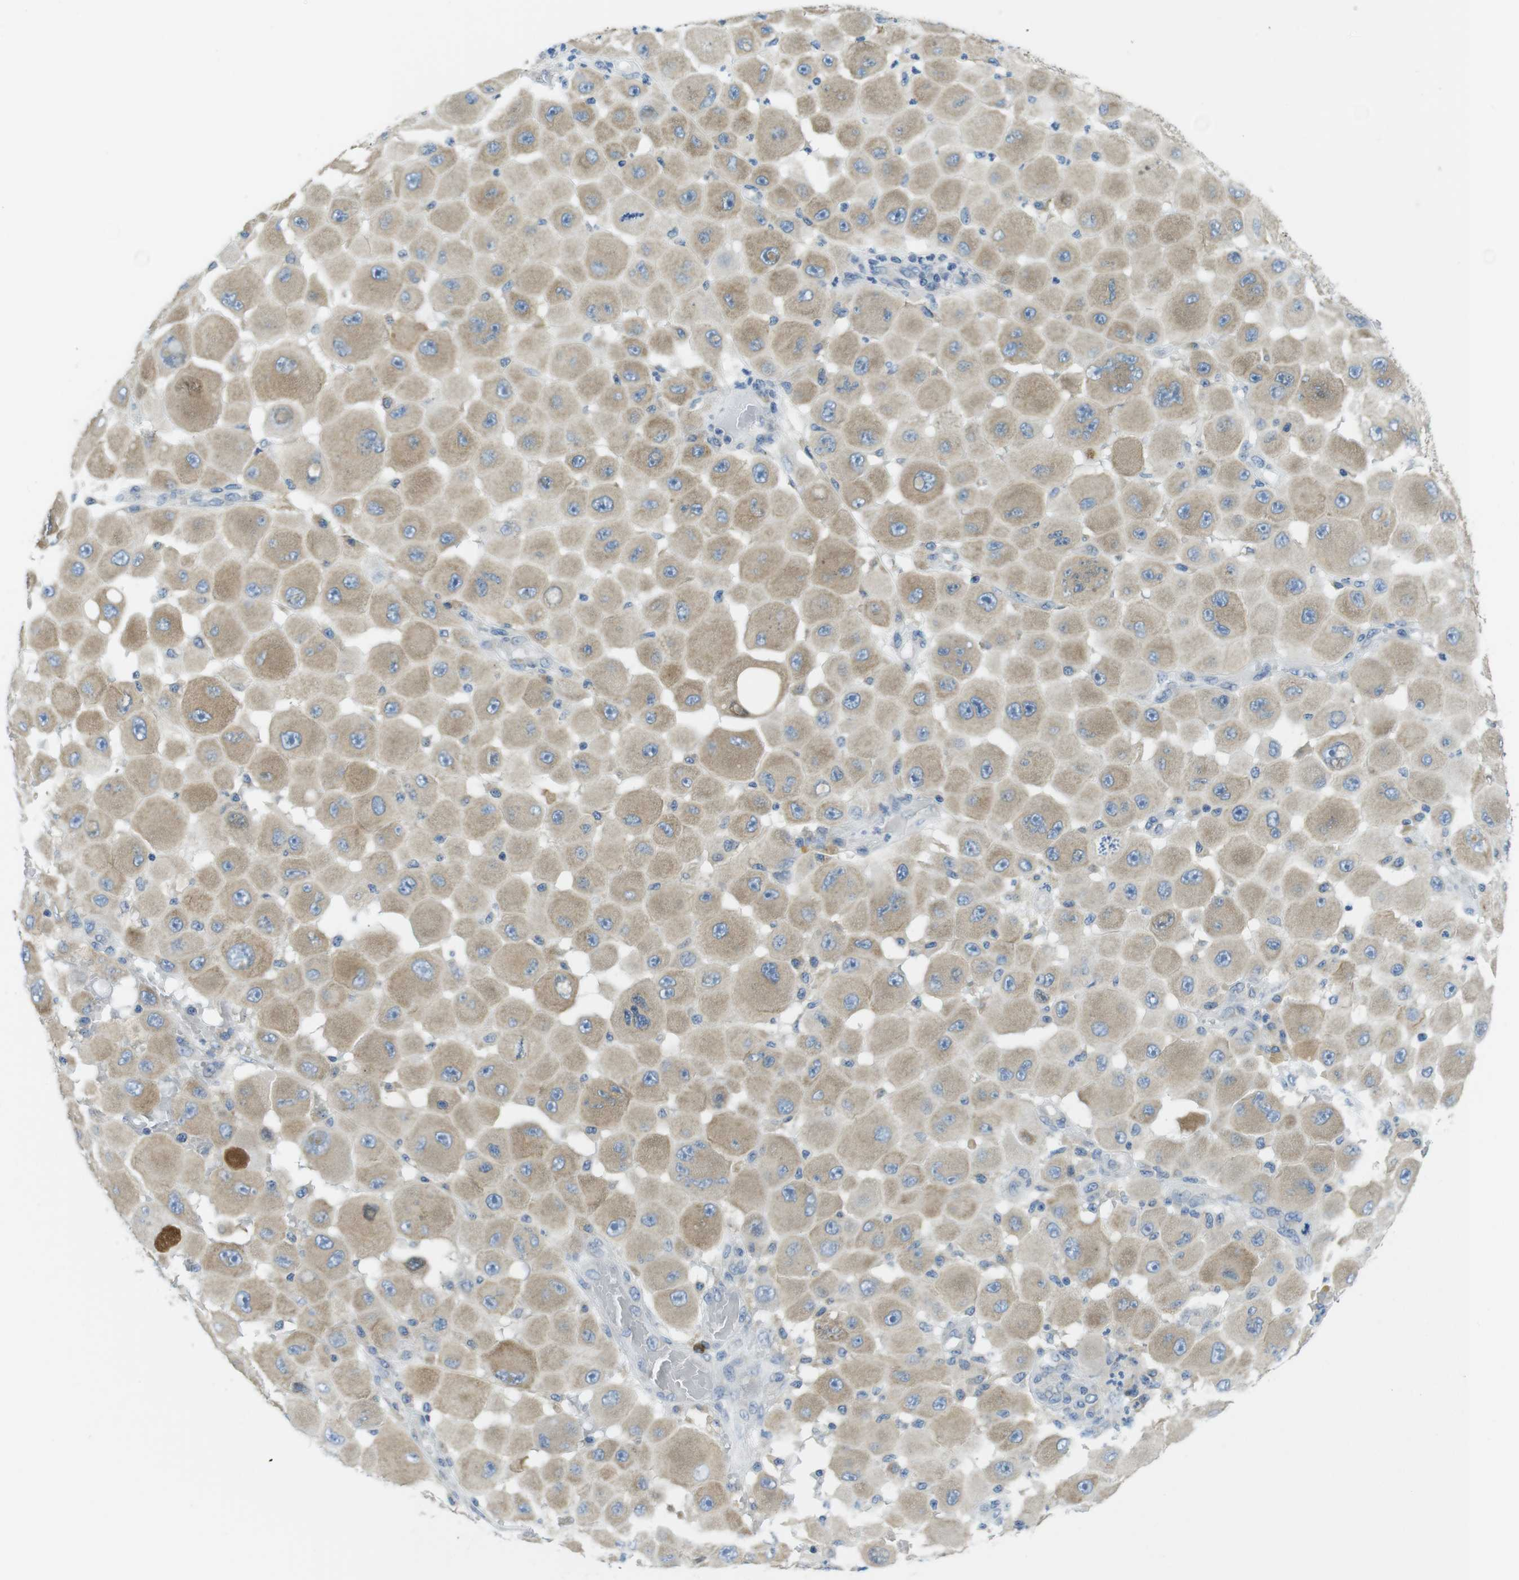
{"staining": {"intensity": "weak", "quantity": ">75%", "location": "cytoplasmic/membranous"}, "tissue": "melanoma", "cell_type": "Tumor cells", "image_type": "cancer", "snomed": [{"axis": "morphology", "description": "Malignant melanoma, NOS"}, {"axis": "topography", "description": "Skin"}], "caption": "Melanoma was stained to show a protein in brown. There is low levels of weak cytoplasmic/membranous expression in about >75% of tumor cells. The staining is performed using DAB (3,3'-diaminobenzidine) brown chromogen to label protein expression. The nuclei are counter-stained blue using hematoxylin.", "gene": "CLPTM1L", "patient": {"sex": "female", "age": 81}}